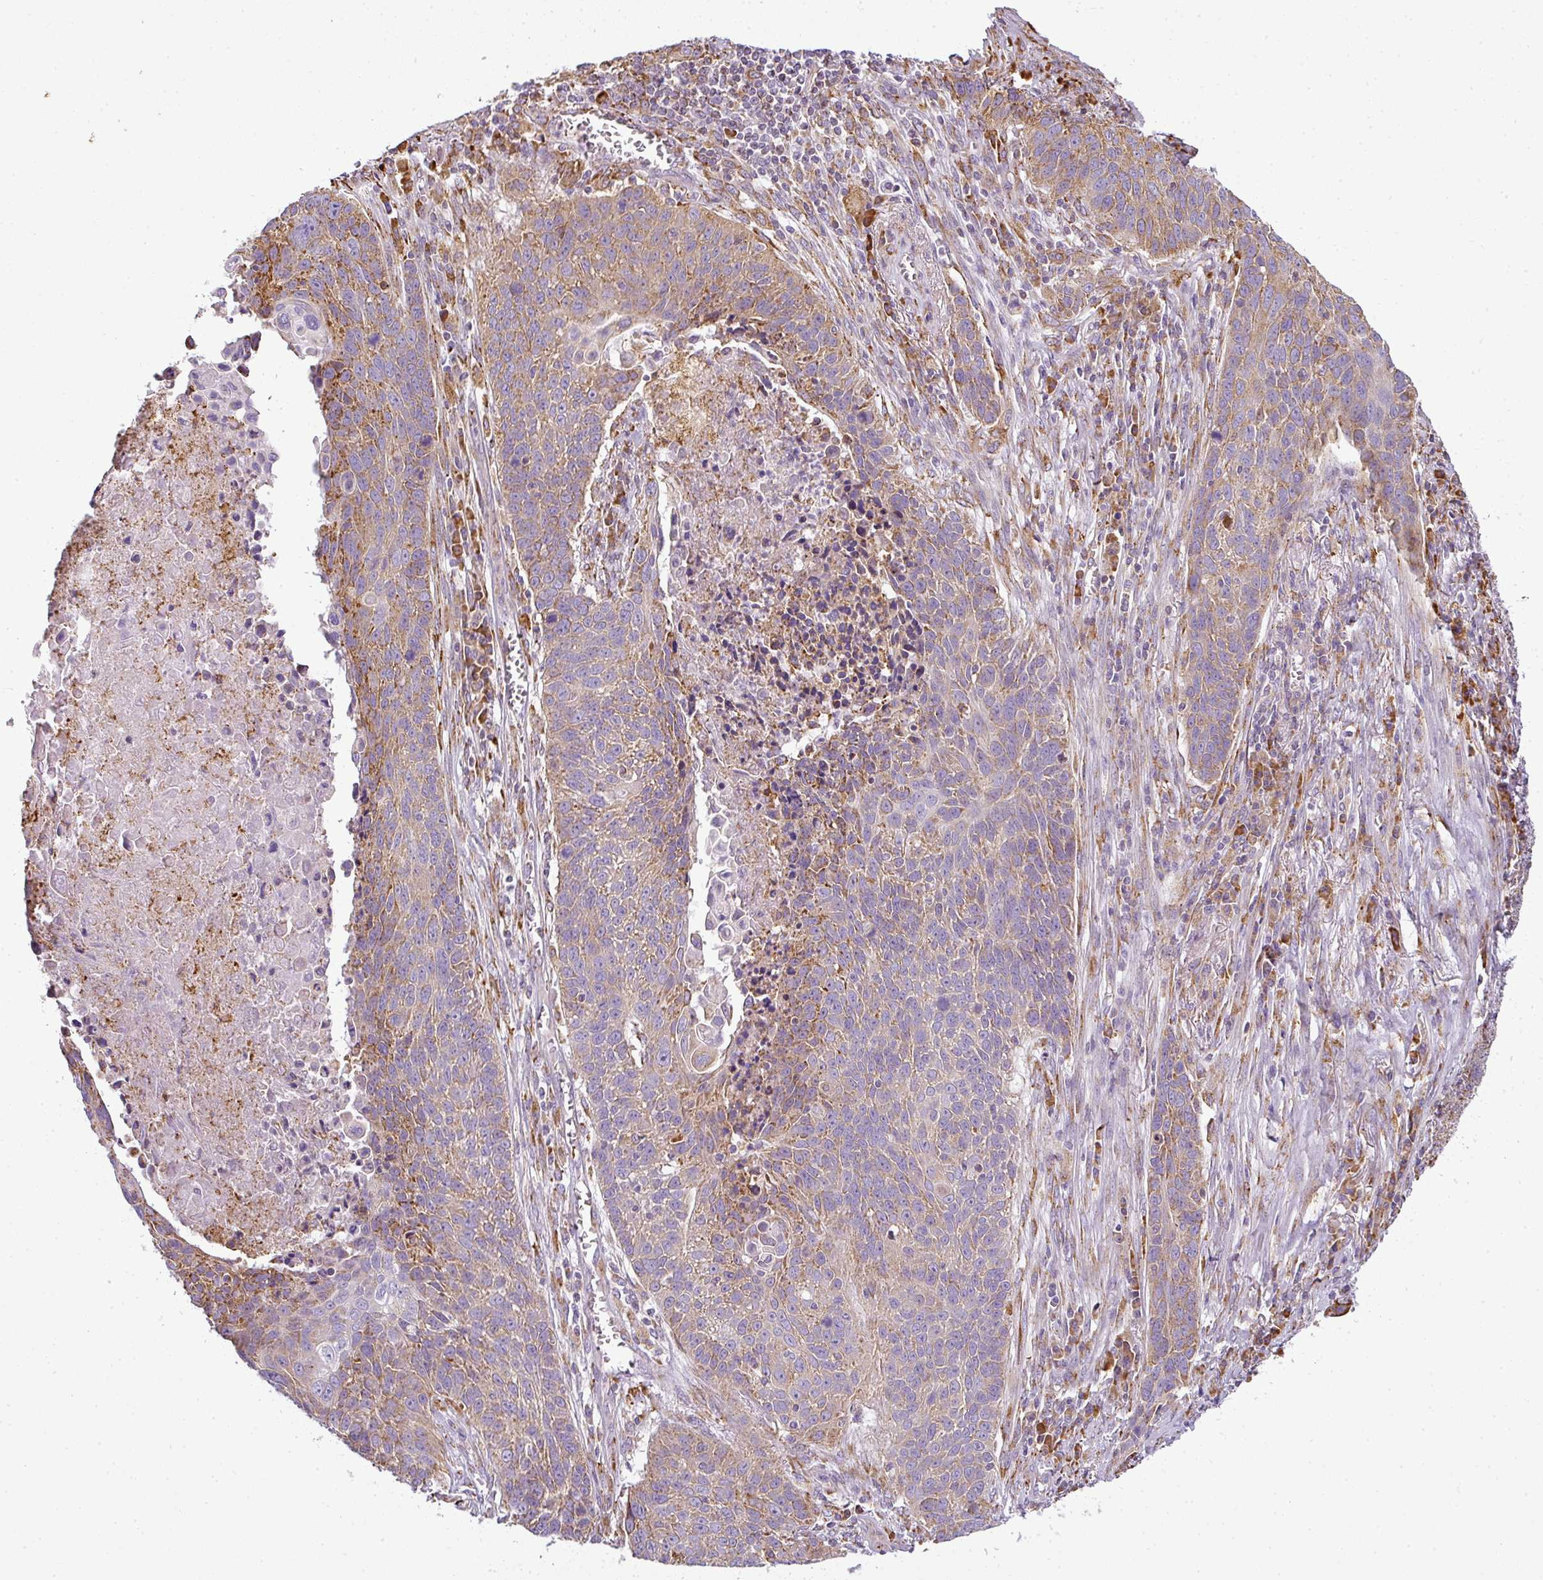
{"staining": {"intensity": "weak", "quantity": "25%-75%", "location": "cytoplasmic/membranous"}, "tissue": "lung cancer", "cell_type": "Tumor cells", "image_type": "cancer", "snomed": [{"axis": "morphology", "description": "Squamous cell carcinoma, NOS"}, {"axis": "topography", "description": "Lung"}], "caption": "A high-resolution image shows IHC staining of lung cancer (squamous cell carcinoma), which reveals weak cytoplasmic/membranous positivity in approximately 25%-75% of tumor cells.", "gene": "ANKRD18A", "patient": {"sex": "male", "age": 78}}